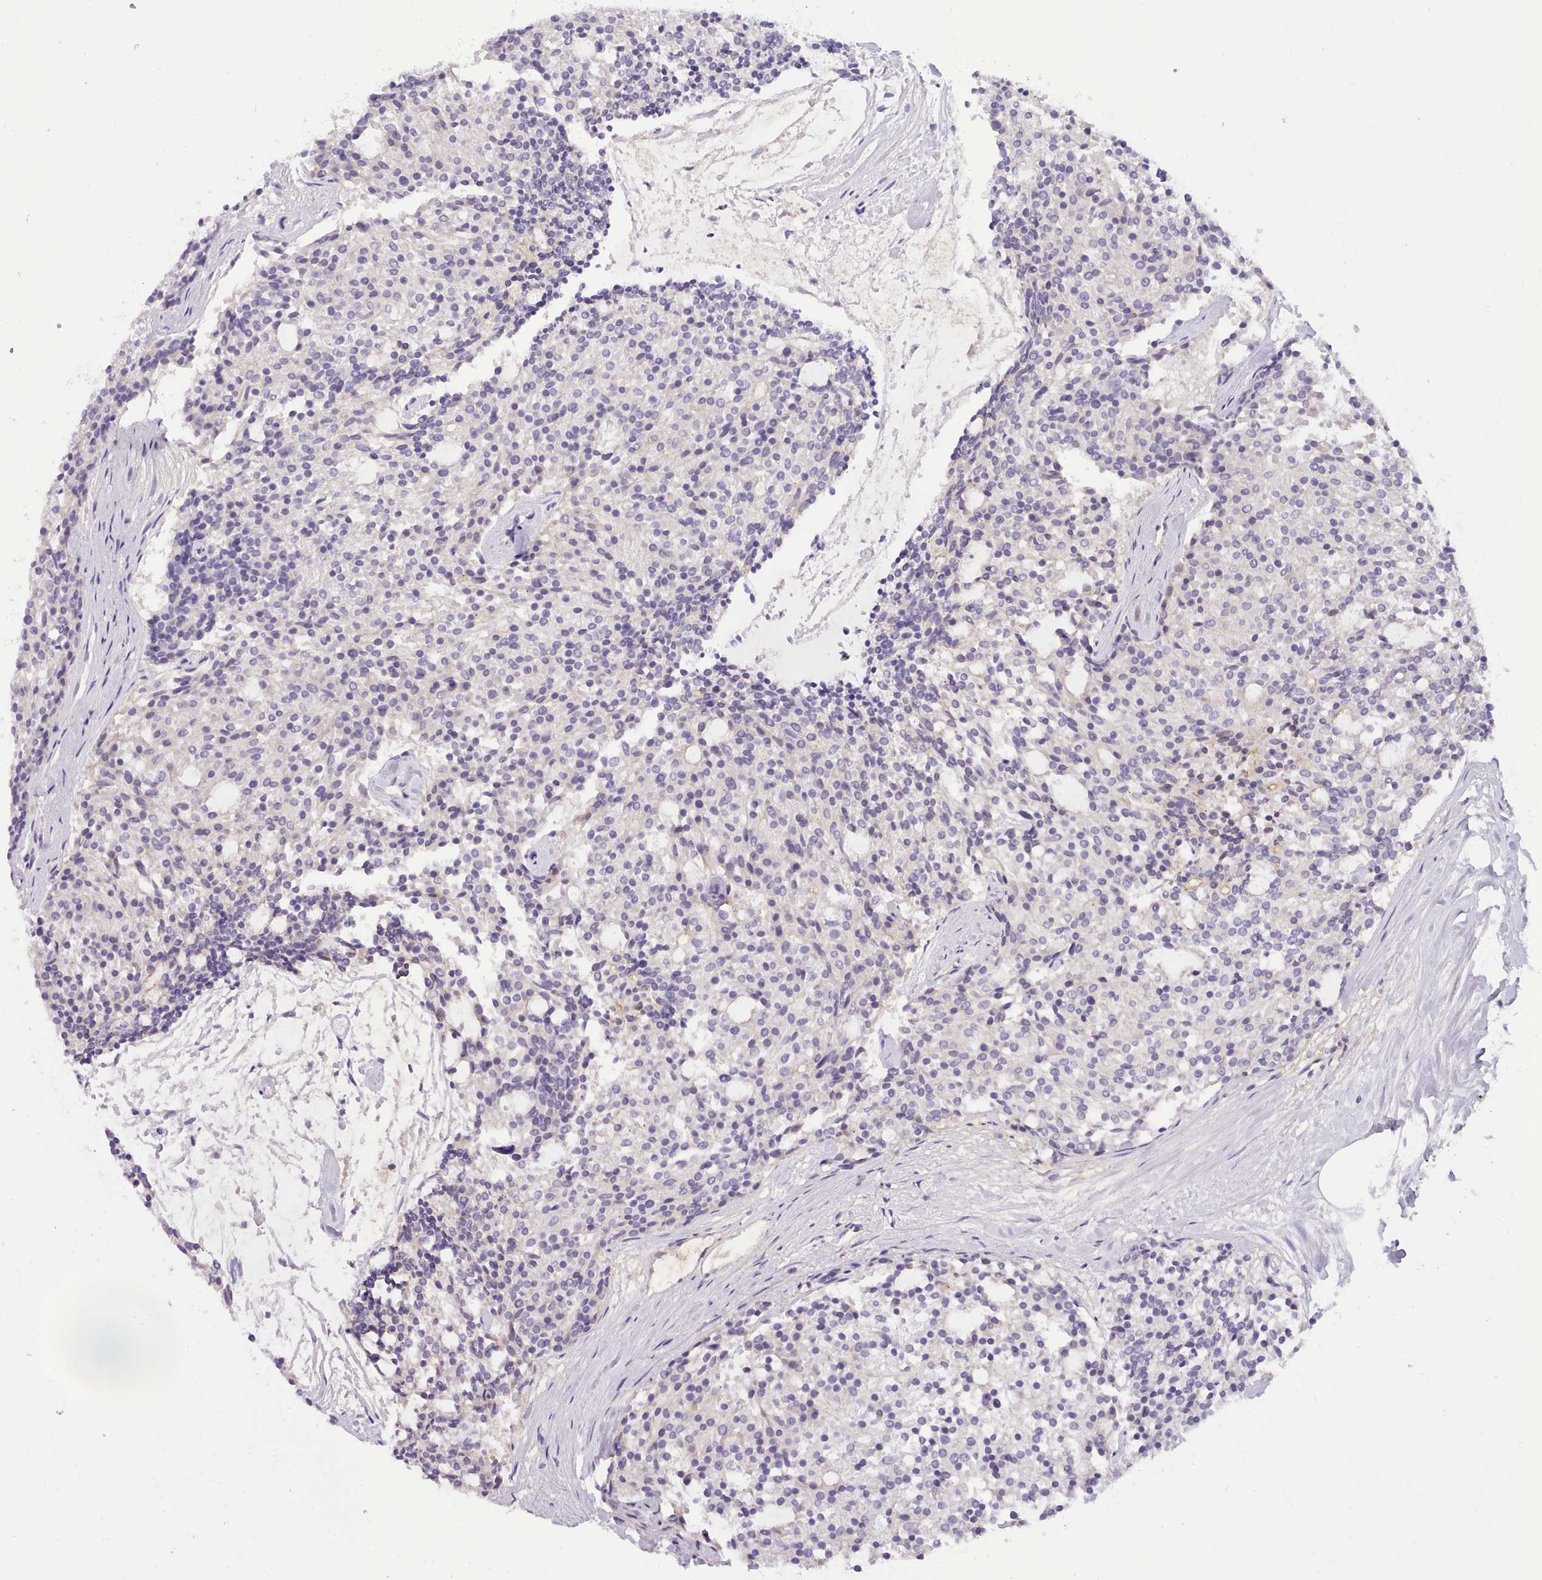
{"staining": {"intensity": "negative", "quantity": "none", "location": "none"}, "tissue": "carcinoid", "cell_type": "Tumor cells", "image_type": "cancer", "snomed": [{"axis": "morphology", "description": "Carcinoid, malignant, NOS"}, {"axis": "topography", "description": "Pancreas"}], "caption": "Human carcinoid (malignant) stained for a protein using IHC exhibits no staining in tumor cells.", "gene": "CYP2A13", "patient": {"sex": "female", "age": 54}}